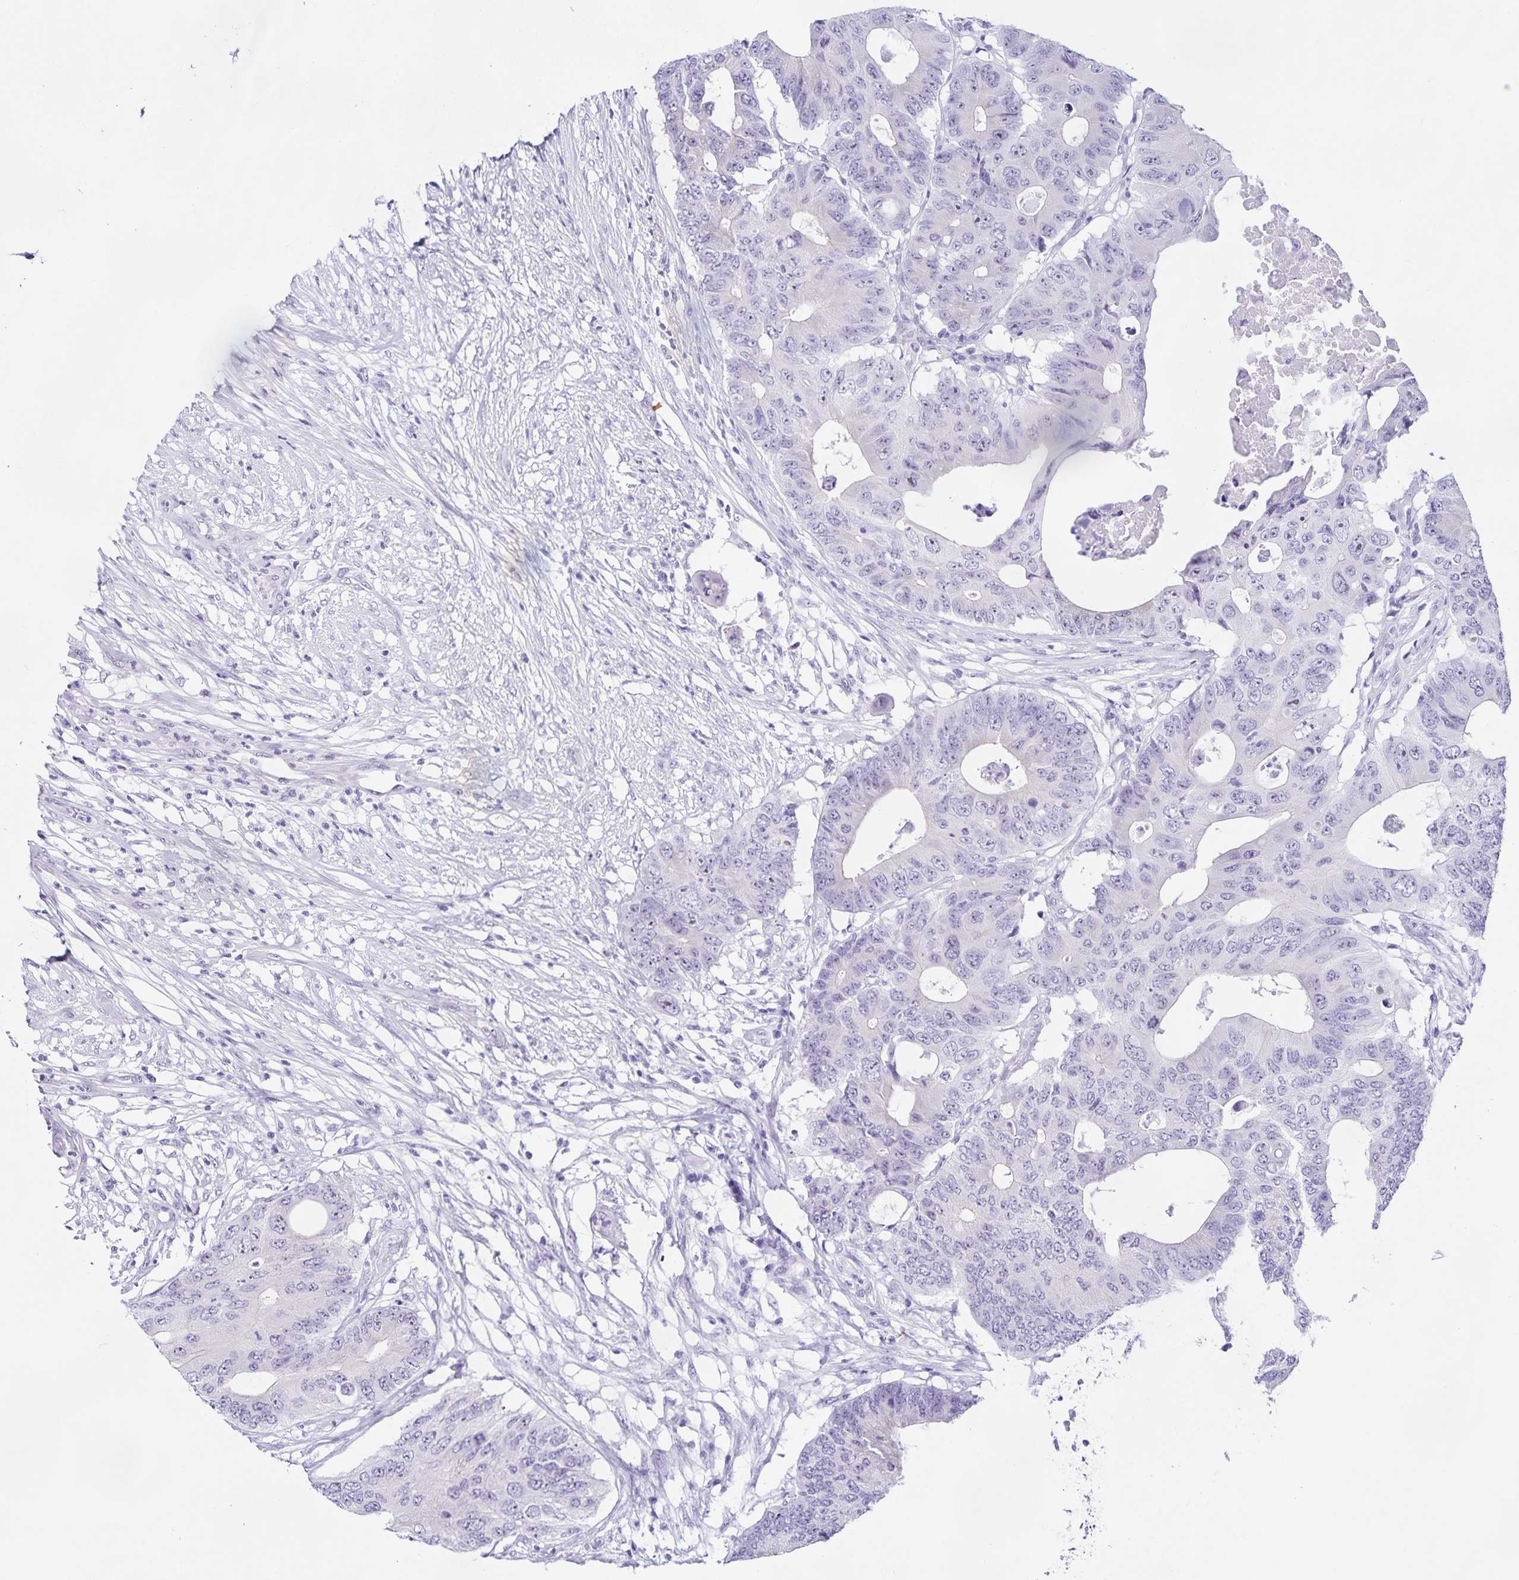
{"staining": {"intensity": "negative", "quantity": "none", "location": "none"}, "tissue": "colorectal cancer", "cell_type": "Tumor cells", "image_type": "cancer", "snomed": [{"axis": "morphology", "description": "Adenocarcinoma, NOS"}, {"axis": "topography", "description": "Colon"}], "caption": "Tumor cells are negative for protein expression in human adenocarcinoma (colorectal).", "gene": "FAM170A", "patient": {"sex": "male", "age": 71}}